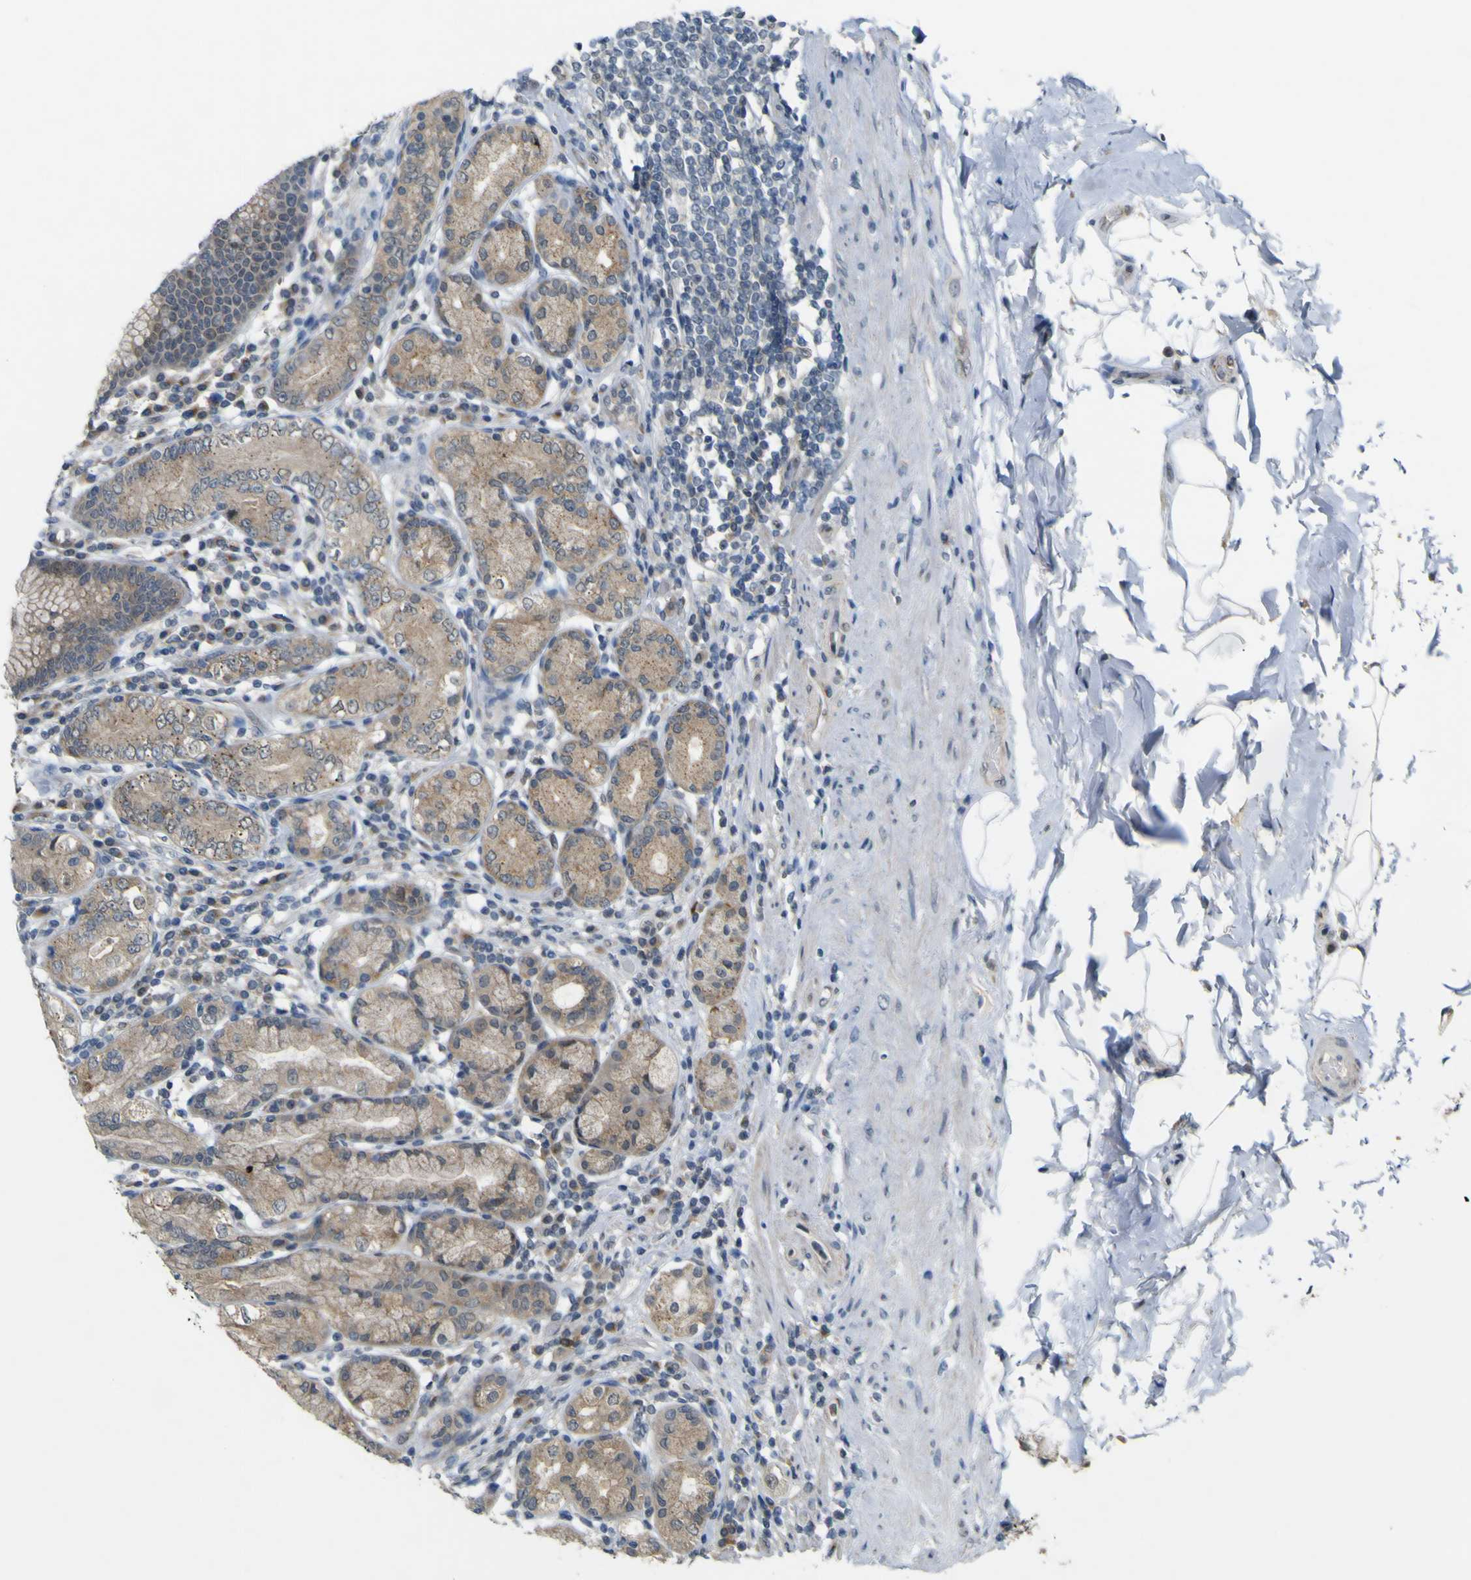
{"staining": {"intensity": "weak", "quantity": ">75%", "location": "cytoplasmic/membranous"}, "tissue": "stomach", "cell_type": "Glandular cells", "image_type": "normal", "snomed": [{"axis": "morphology", "description": "Normal tissue, NOS"}, {"axis": "topography", "description": "Stomach, lower"}], "caption": "A brown stain shows weak cytoplasmic/membranous positivity of a protein in glandular cells of unremarkable stomach. (Brightfield microscopy of DAB IHC at high magnification).", "gene": "IGF2R", "patient": {"sex": "female", "age": 76}}